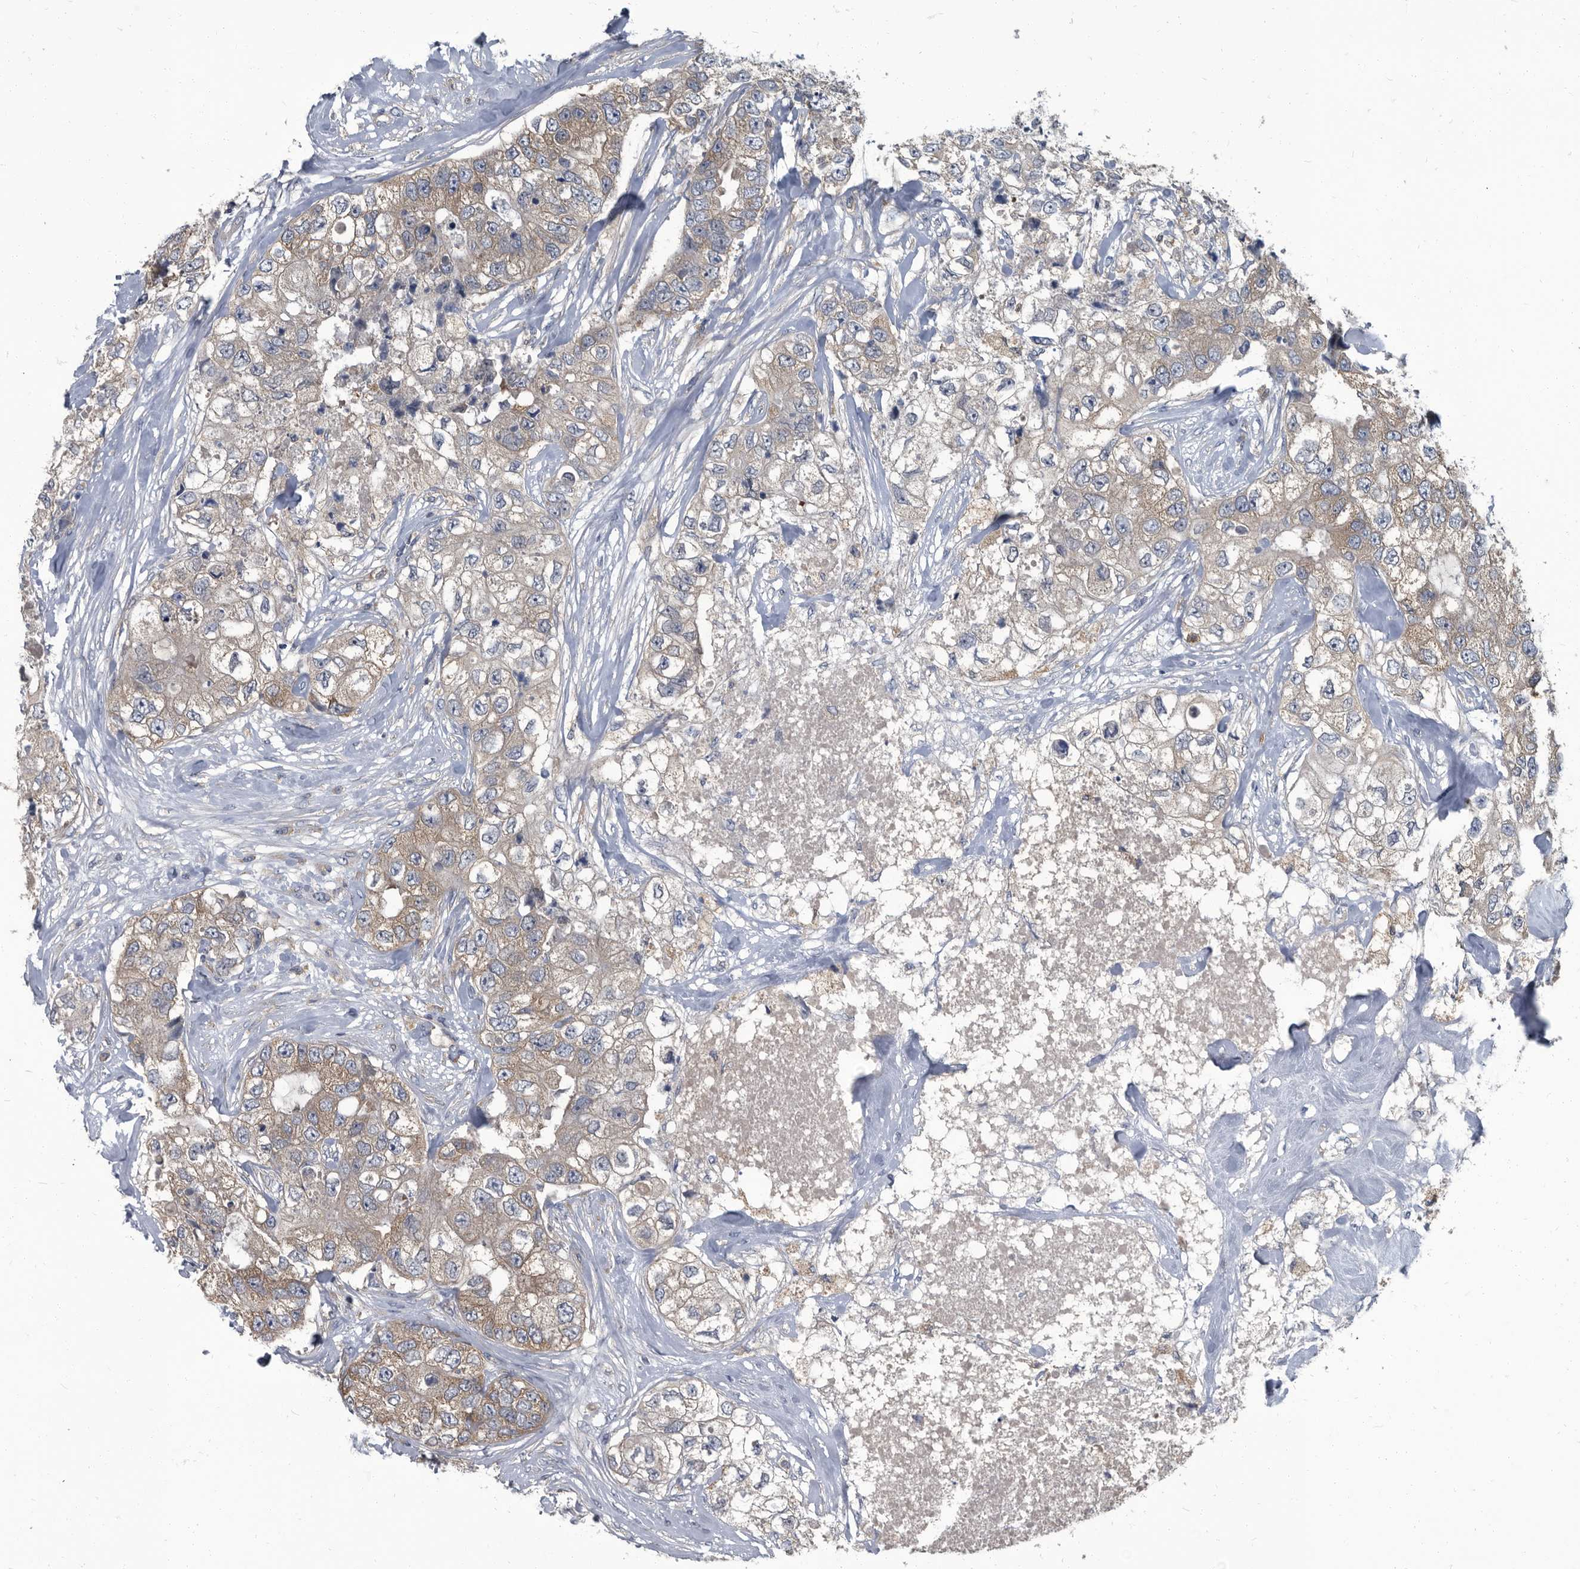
{"staining": {"intensity": "weak", "quantity": ">75%", "location": "cytoplasmic/membranous"}, "tissue": "breast cancer", "cell_type": "Tumor cells", "image_type": "cancer", "snomed": [{"axis": "morphology", "description": "Duct carcinoma"}, {"axis": "topography", "description": "Breast"}], "caption": "About >75% of tumor cells in breast intraductal carcinoma show weak cytoplasmic/membranous protein positivity as visualized by brown immunohistochemical staining.", "gene": "CDV3", "patient": {"sex": "female", "age": 62}}